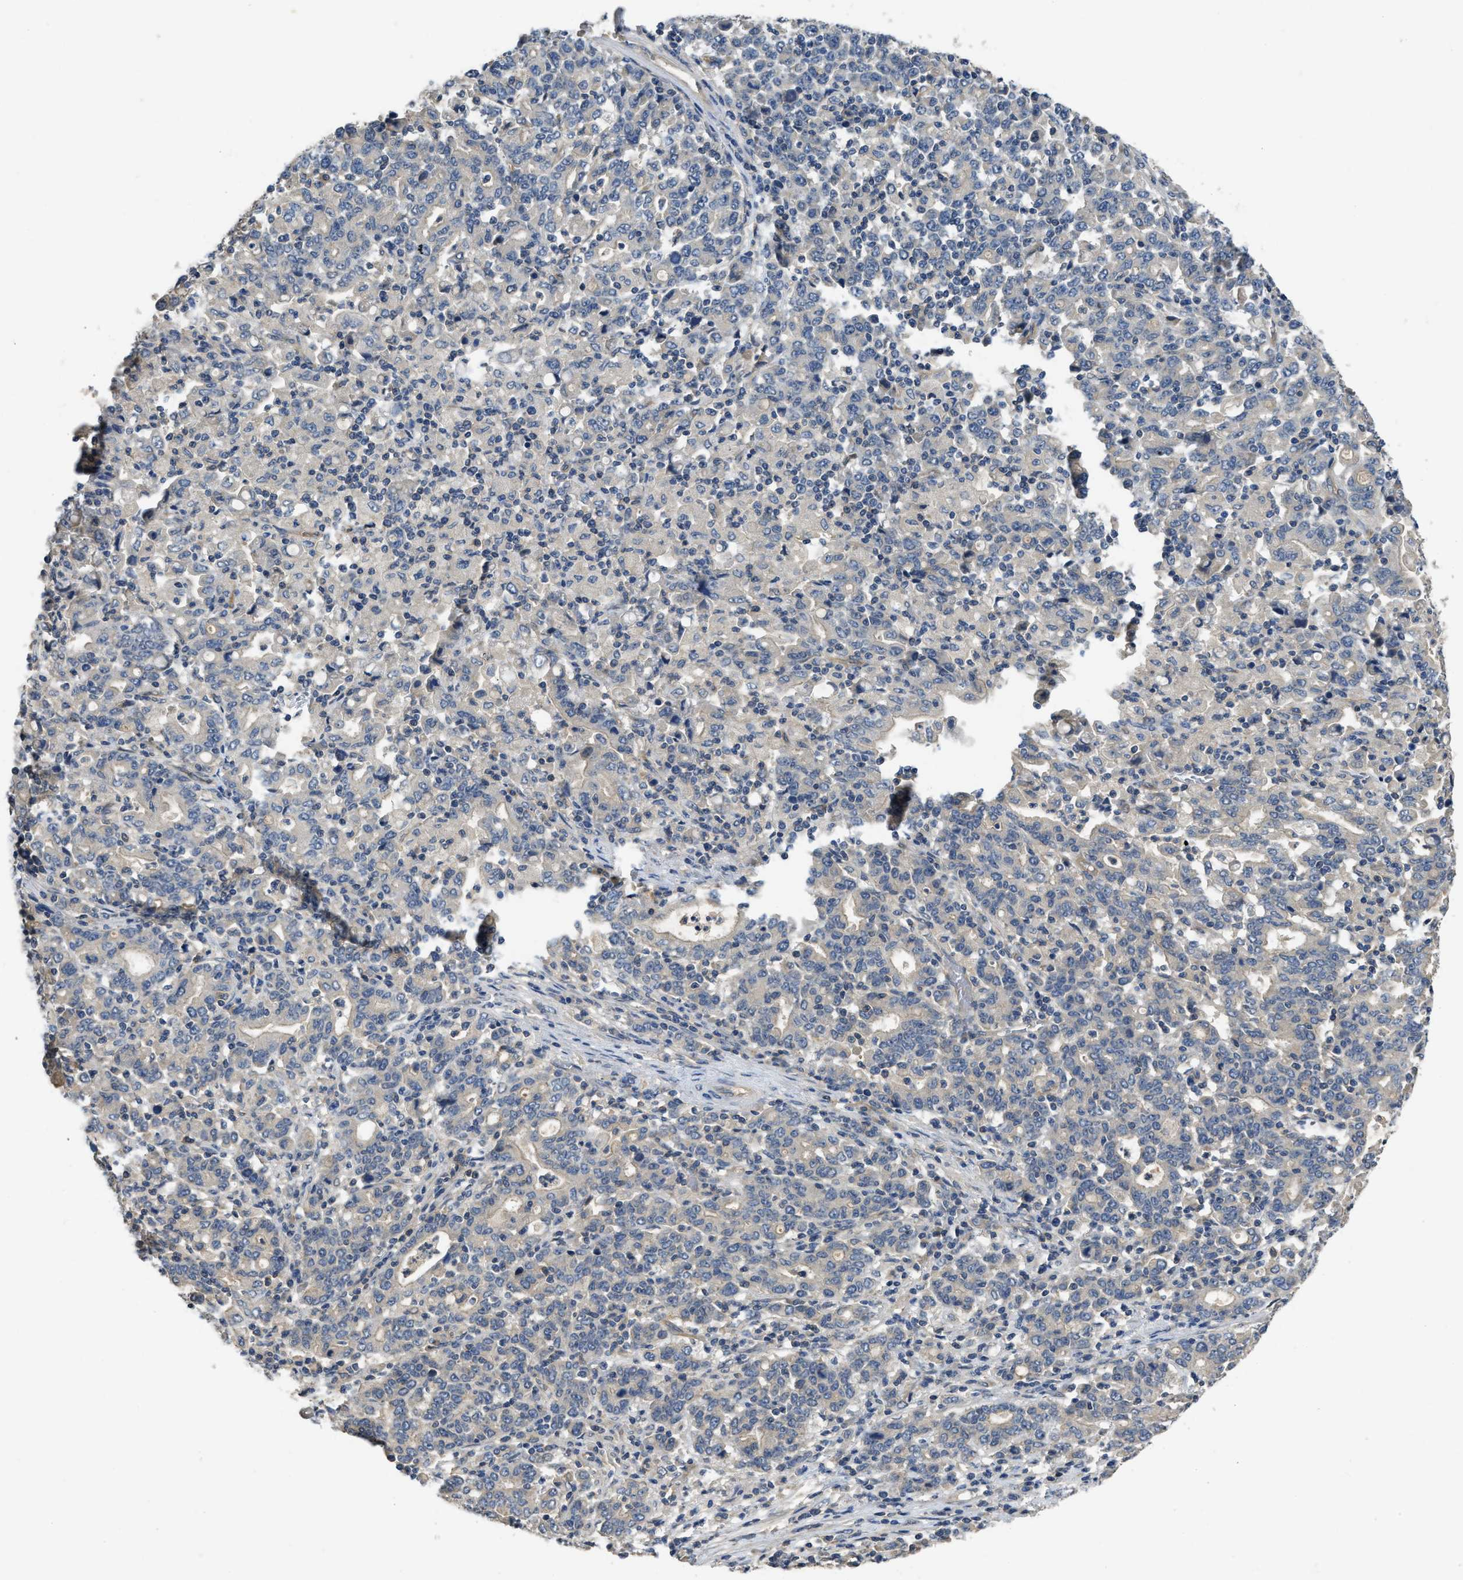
{"staining": {"intensity": "negative", "quantity": "none", "location": "none"}, "tissue": "stomach cancer", "cell_type": "Tumor cells", "image_type": "cancer", "snomed": [{"axis": "morphology", "description": "Adenocarcinoma, NOS"}, {"axis": "topography", "description": "Stomach, upper"}], "caption": "Human stomach cancer (adenocarcinoma) stained for a protein using IHC reveals no positivity in tumor cells.", "gene": "PPP3CA", "patient": {"sex": "male", "age": 69}}